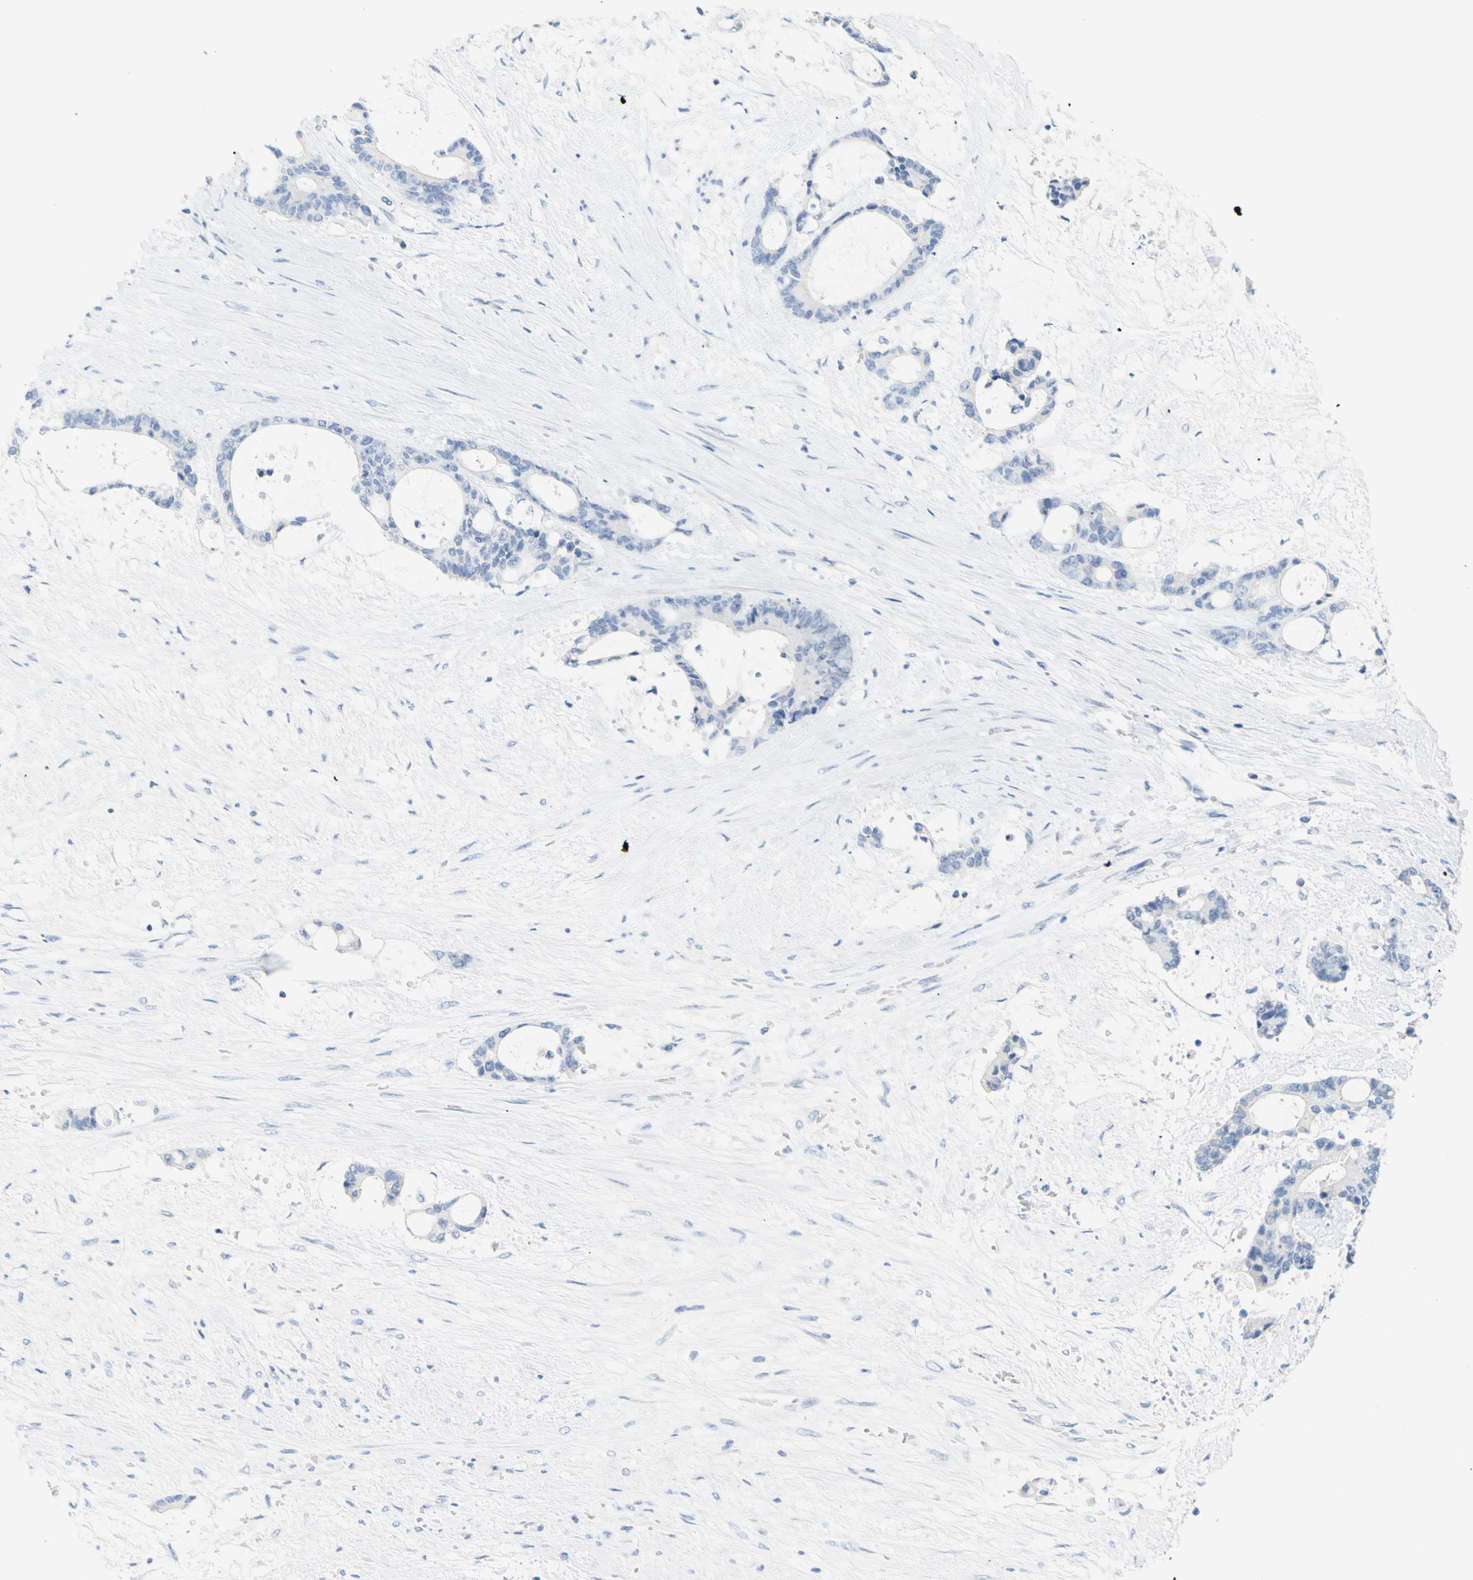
{"staining": {"intensity": "negative", "quantity": "none", "location": "none"}, "tissue": "liver cancer", "cell_type": "Tumor cells", "image_type": "cancer", "snomed": [{"axis": "morphology", "description": "Normal tissue, NOS"}, {"axis": "morphology", "description": "Cholangiocarcinoma"}, {"axis": "topography", "description": "Liver"}, {"axis": "topography", "description": "Peripheral nerve tissue"}], "caption": "A high-resolution photomicrograph shows immunohistochemistry (IHC) staining of liver cancer (cholangiocarcinoma), which demonstrates no significant expression in tumor cells.", "gene": "OPN1SW", "patient": {"sex": "female", "age": 73}}